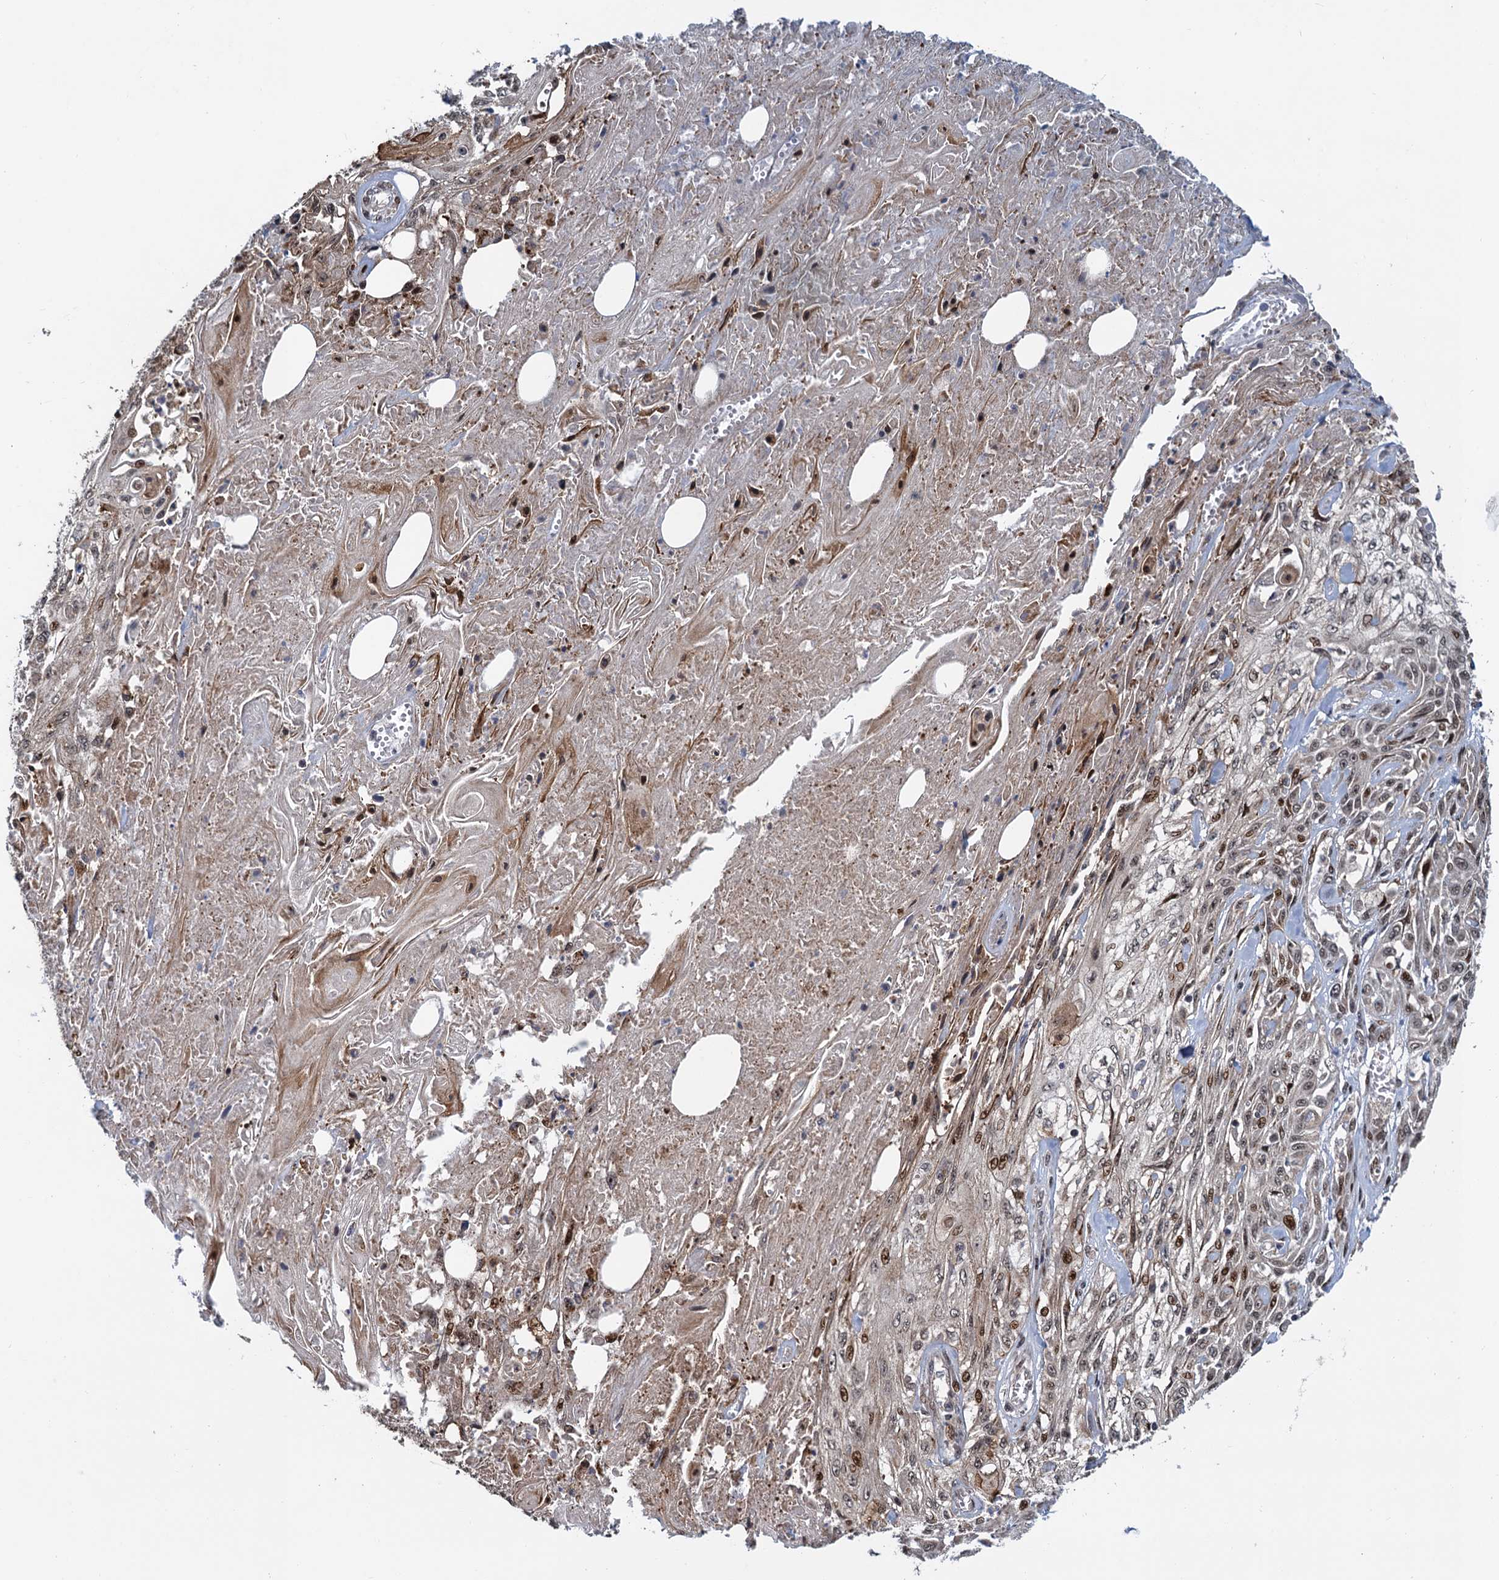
{"staining": {"intensity": "weak", "quantity": "25%-75%", "location": "nuclear"}, "tissue": "skin cancer", "cell_type": "Tumor cells", "image_type": "cancer", "snomed": [{"axis": "morphology", "description": "Squamous cell carcinoma, NOS"}, {"axis": "morphology", "description": "Squamous cell carcinoma, metastatic, NOS"}, {"axis": "topography", "description": "Skin"}, {"axis": "topography", "description": "Lymph node"}], "caption": "Brown immunohistochemical staining in squamous cell carcinoma (skin) exhibits weak nuclear staining in approximately 25%-75% of tumor cells. (Brightfield microscopy of DAB IHC at high magnification).", "gene": "ATOSA", "patient": {"sex": "male", "age": 75}}